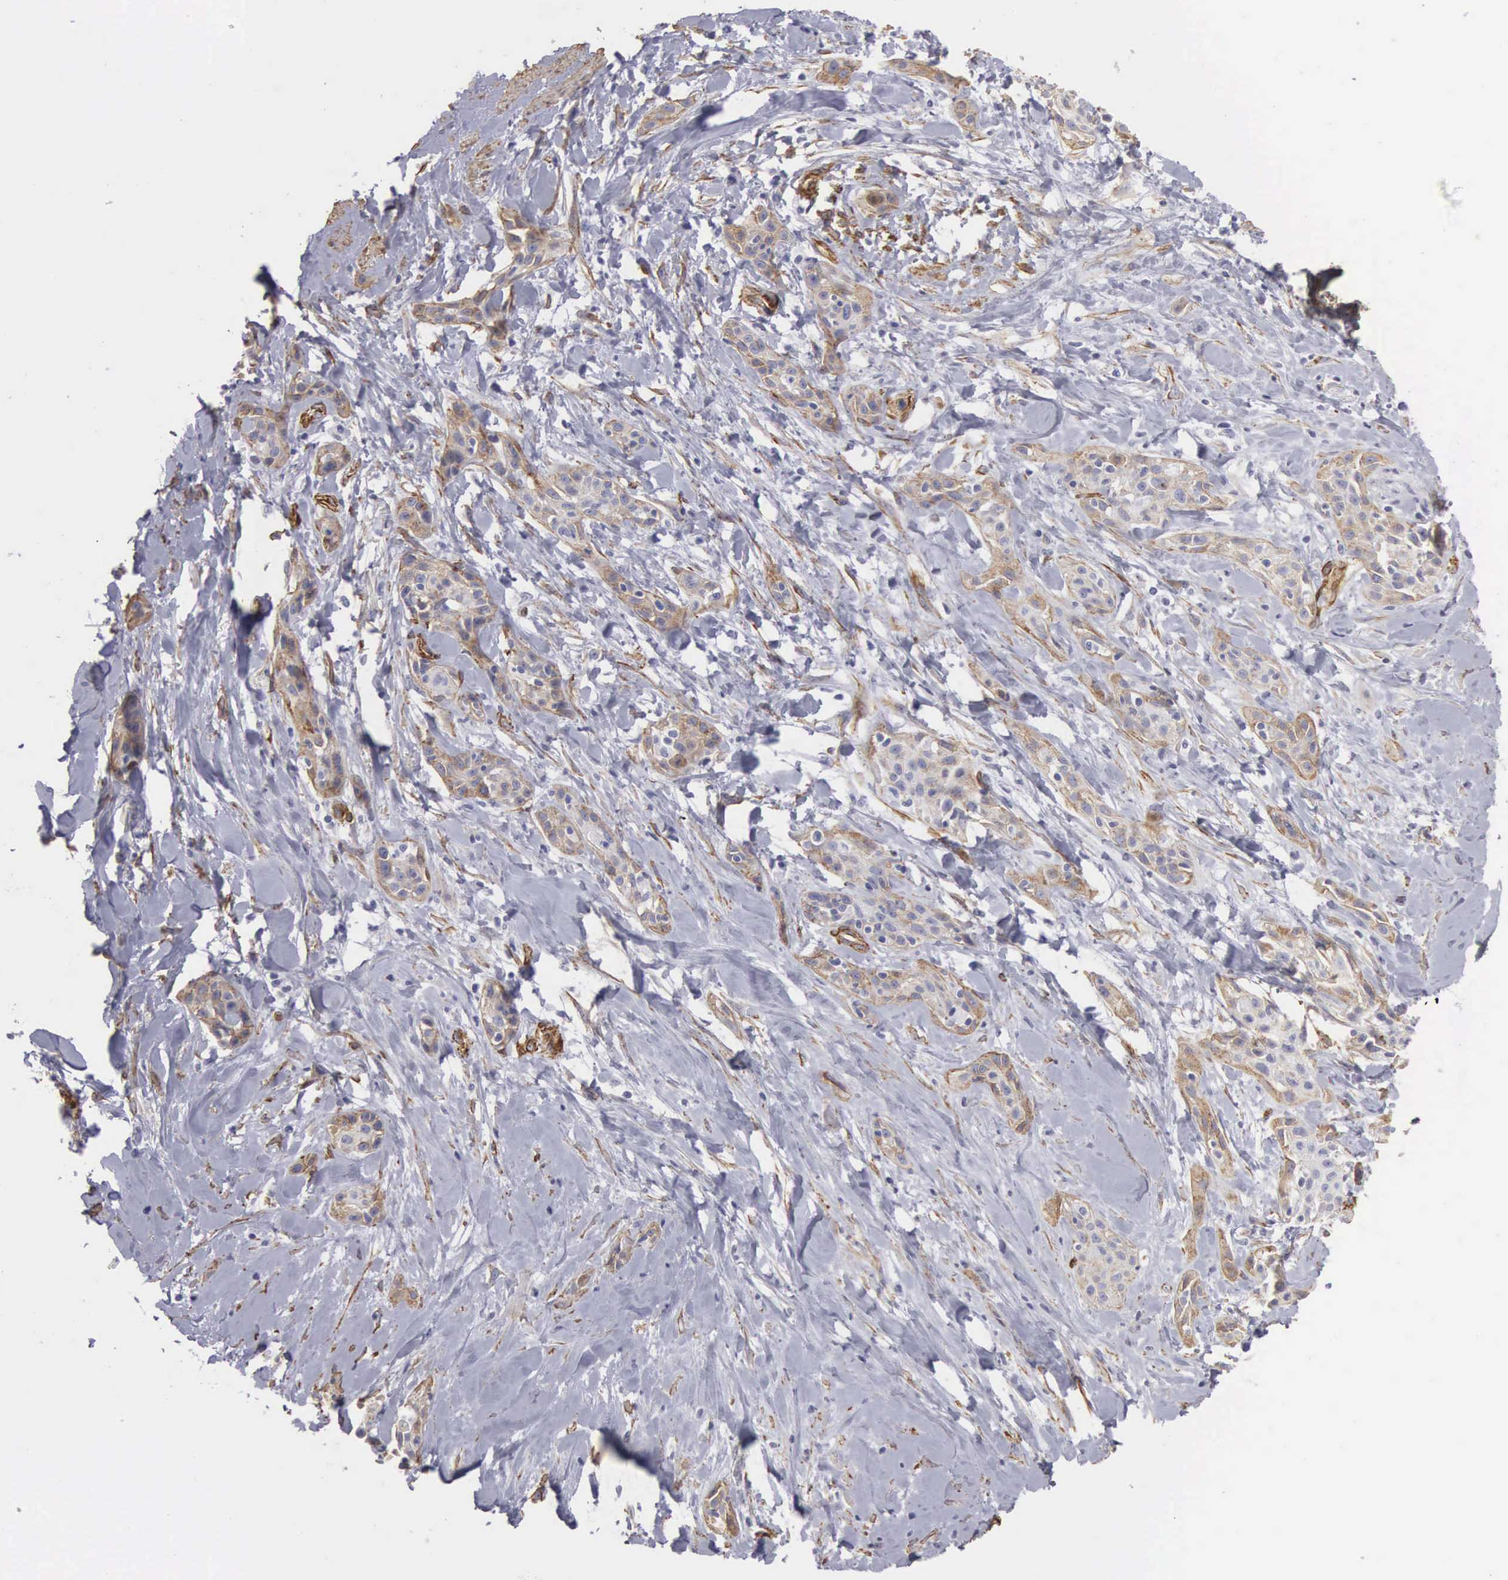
{"staining": {"intensity": "weak", "quantity": "<25%", "location": "cytoplasmic/membranous"}, "tissue": "skin cancer", "cell_type": "Tumor cells", "image_type": "cancer", "snomed": [{"axis": "morphology", "description": "Squamous cell carcinoma, NOS"}, {"axis": "topography", "description": "Skin"}, {"axis": "topography", "description": "Anal"}], "caption": "Immunohistochemical staining of human skin cancer (squamous cell carcinoma) demonstrates no significant positivity in tumor cells.", "gene": "MAGEB10", "patient": {"sex": "male", "age": 64}}